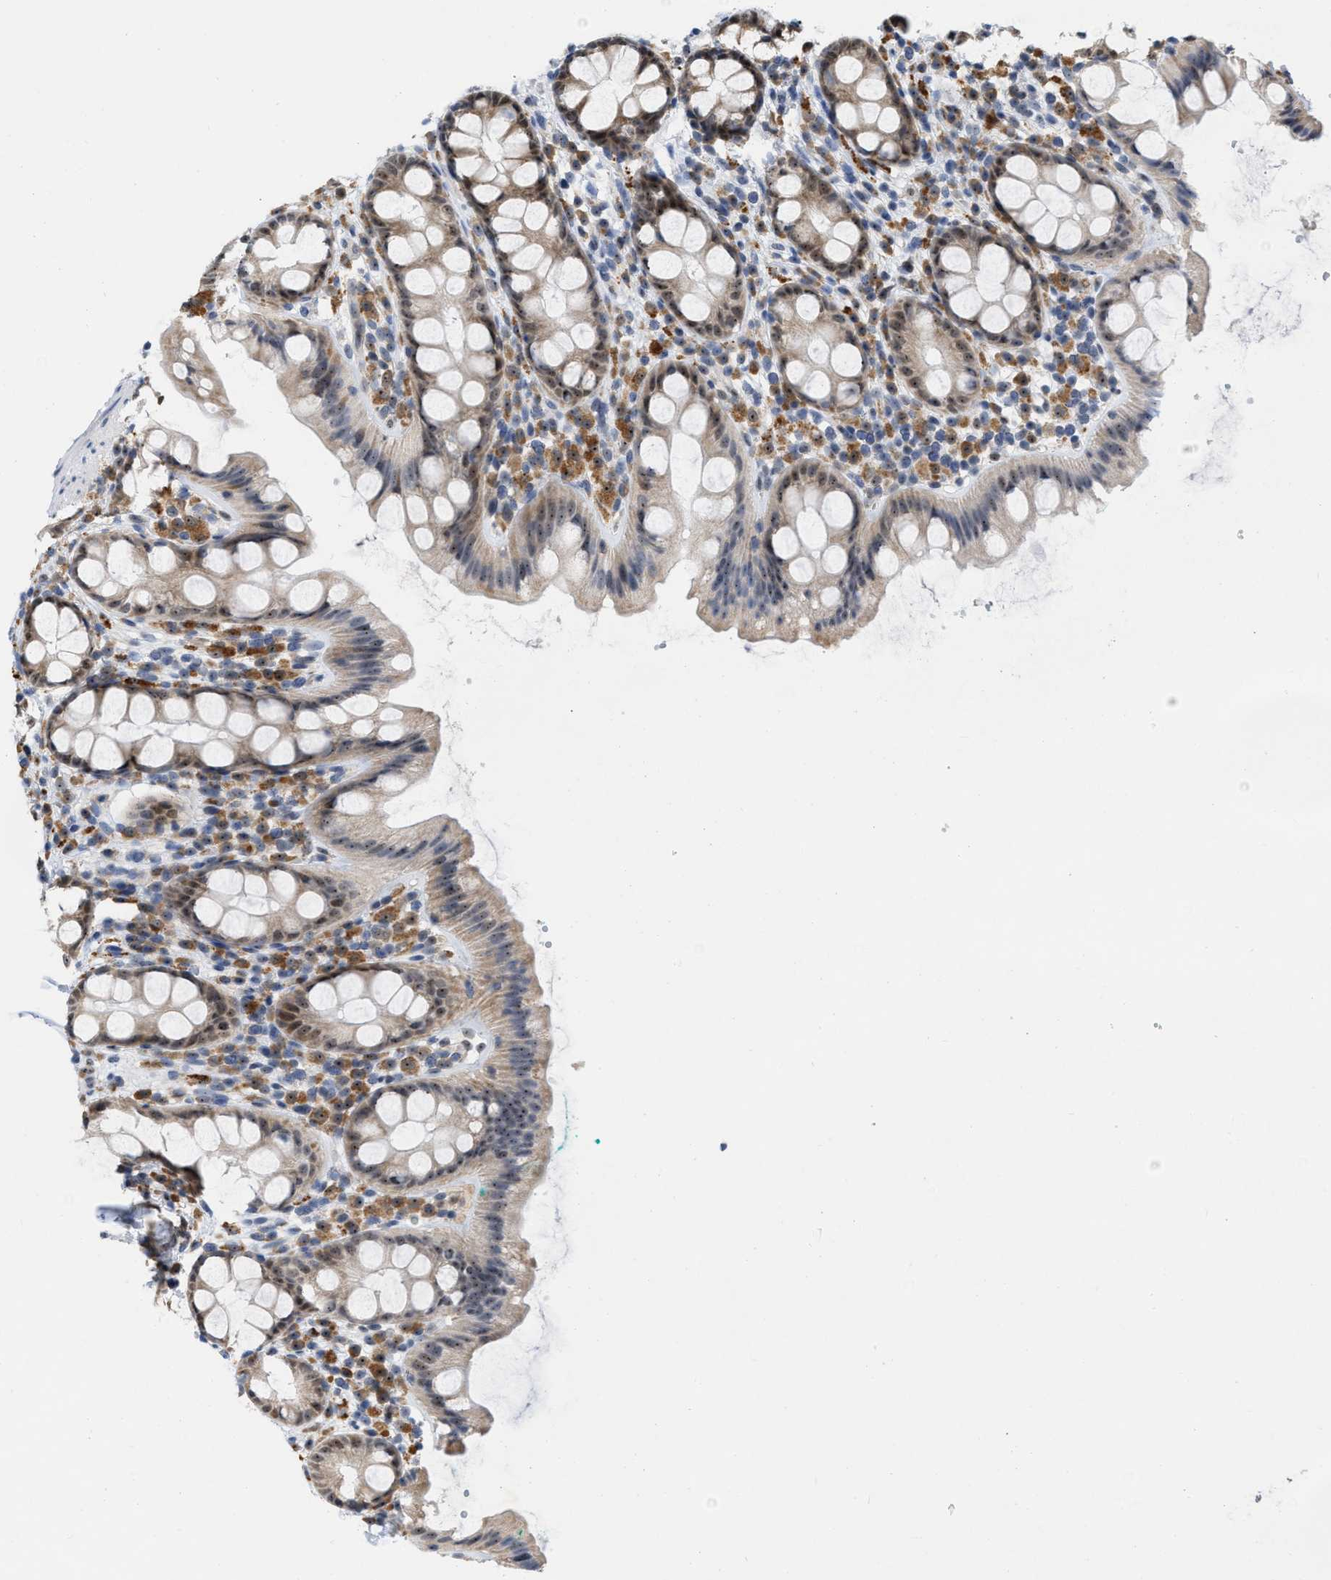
{"staining": {"intensity": "moderate", "quantity": ">75%", "location": "cytoplasmic/membranous,nuclear"}, "tissue": "rectum", "cell_type": "Glandular cells", "image_type": "normal", "snomed": [{"axis": "morphology", "description": "Normal tissue, NOS"}, {"axis": "topography", "description": "Rectum"}], "caption": "Immunohistochemical staining of normal human rectum exhibits medium levels of moderate cytoplasmic/membranous,nuclear expression in approximately >75% of glandular cells. The staining was performed using DAB (3,3'-diaminobenzidine), with brown indicating positive protein expression. Nuclei are stained blue with hematoxylin.", "gene": "ELAC2", "patient": {"sex": "female", "age": 65}}